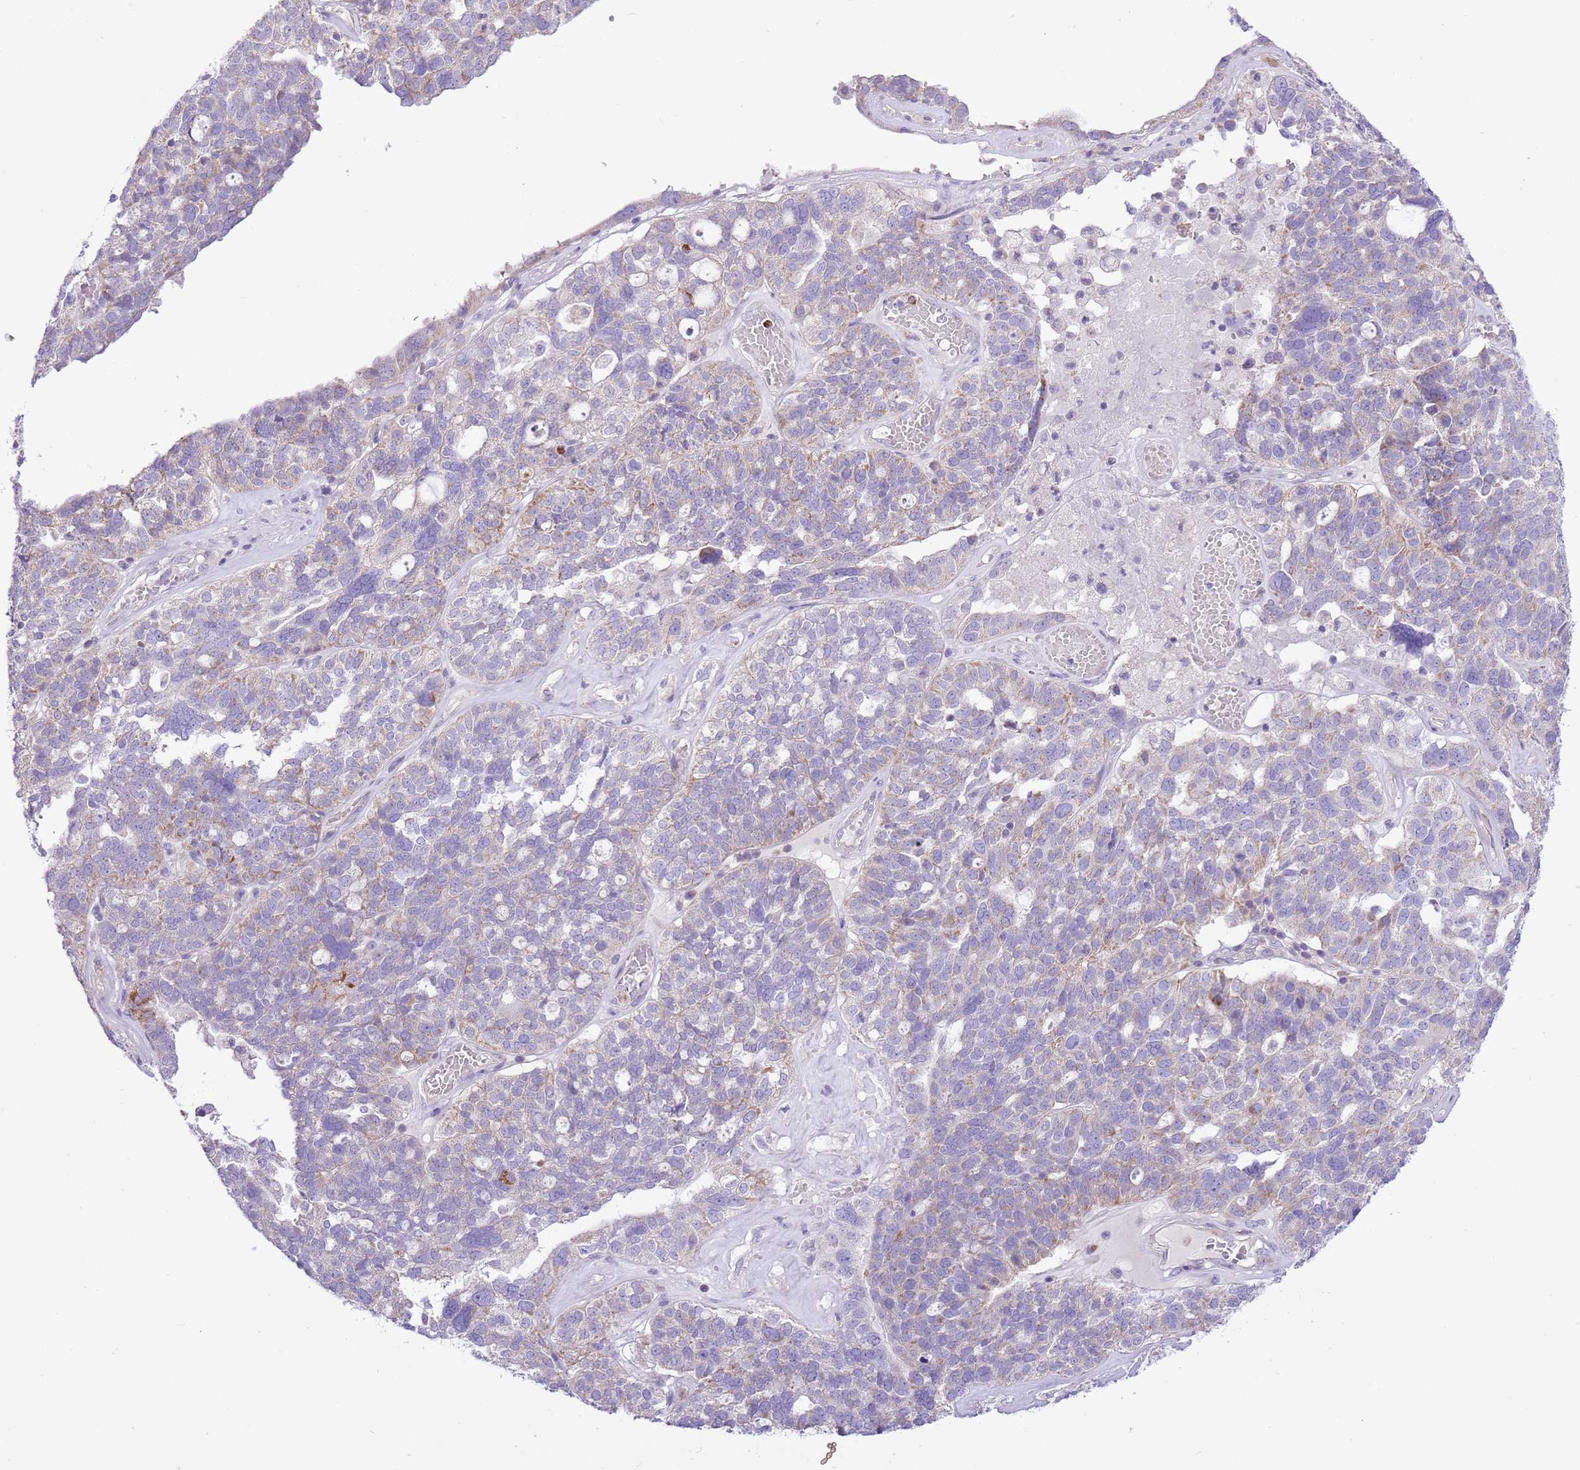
{"staining": {"intensity": "moderate", "quantity": "<25%", "location": "cytoplasmic/membranous"}, "tissue": "ovarian cancer", "cell_type": "Tumor cells", "image_type": "cancer", "snomed": [{"axis": "morphology", "description": "Cystadenocarcinoma, serous, NOS"}, {"axis": "topography", "description": "Ovary"}], "caption": "Immunohistochemical staining of human ovarian cancer (serous cystadenocarcinoma) shows moderate cytoplasmic/membranous protein positivity in approximately <25% of tumor cells. Ihc stains the protein in brown and the nuclei are stained blue.", "gene": "OAZ2", "patient": {"sex": "female", "age": 59}}